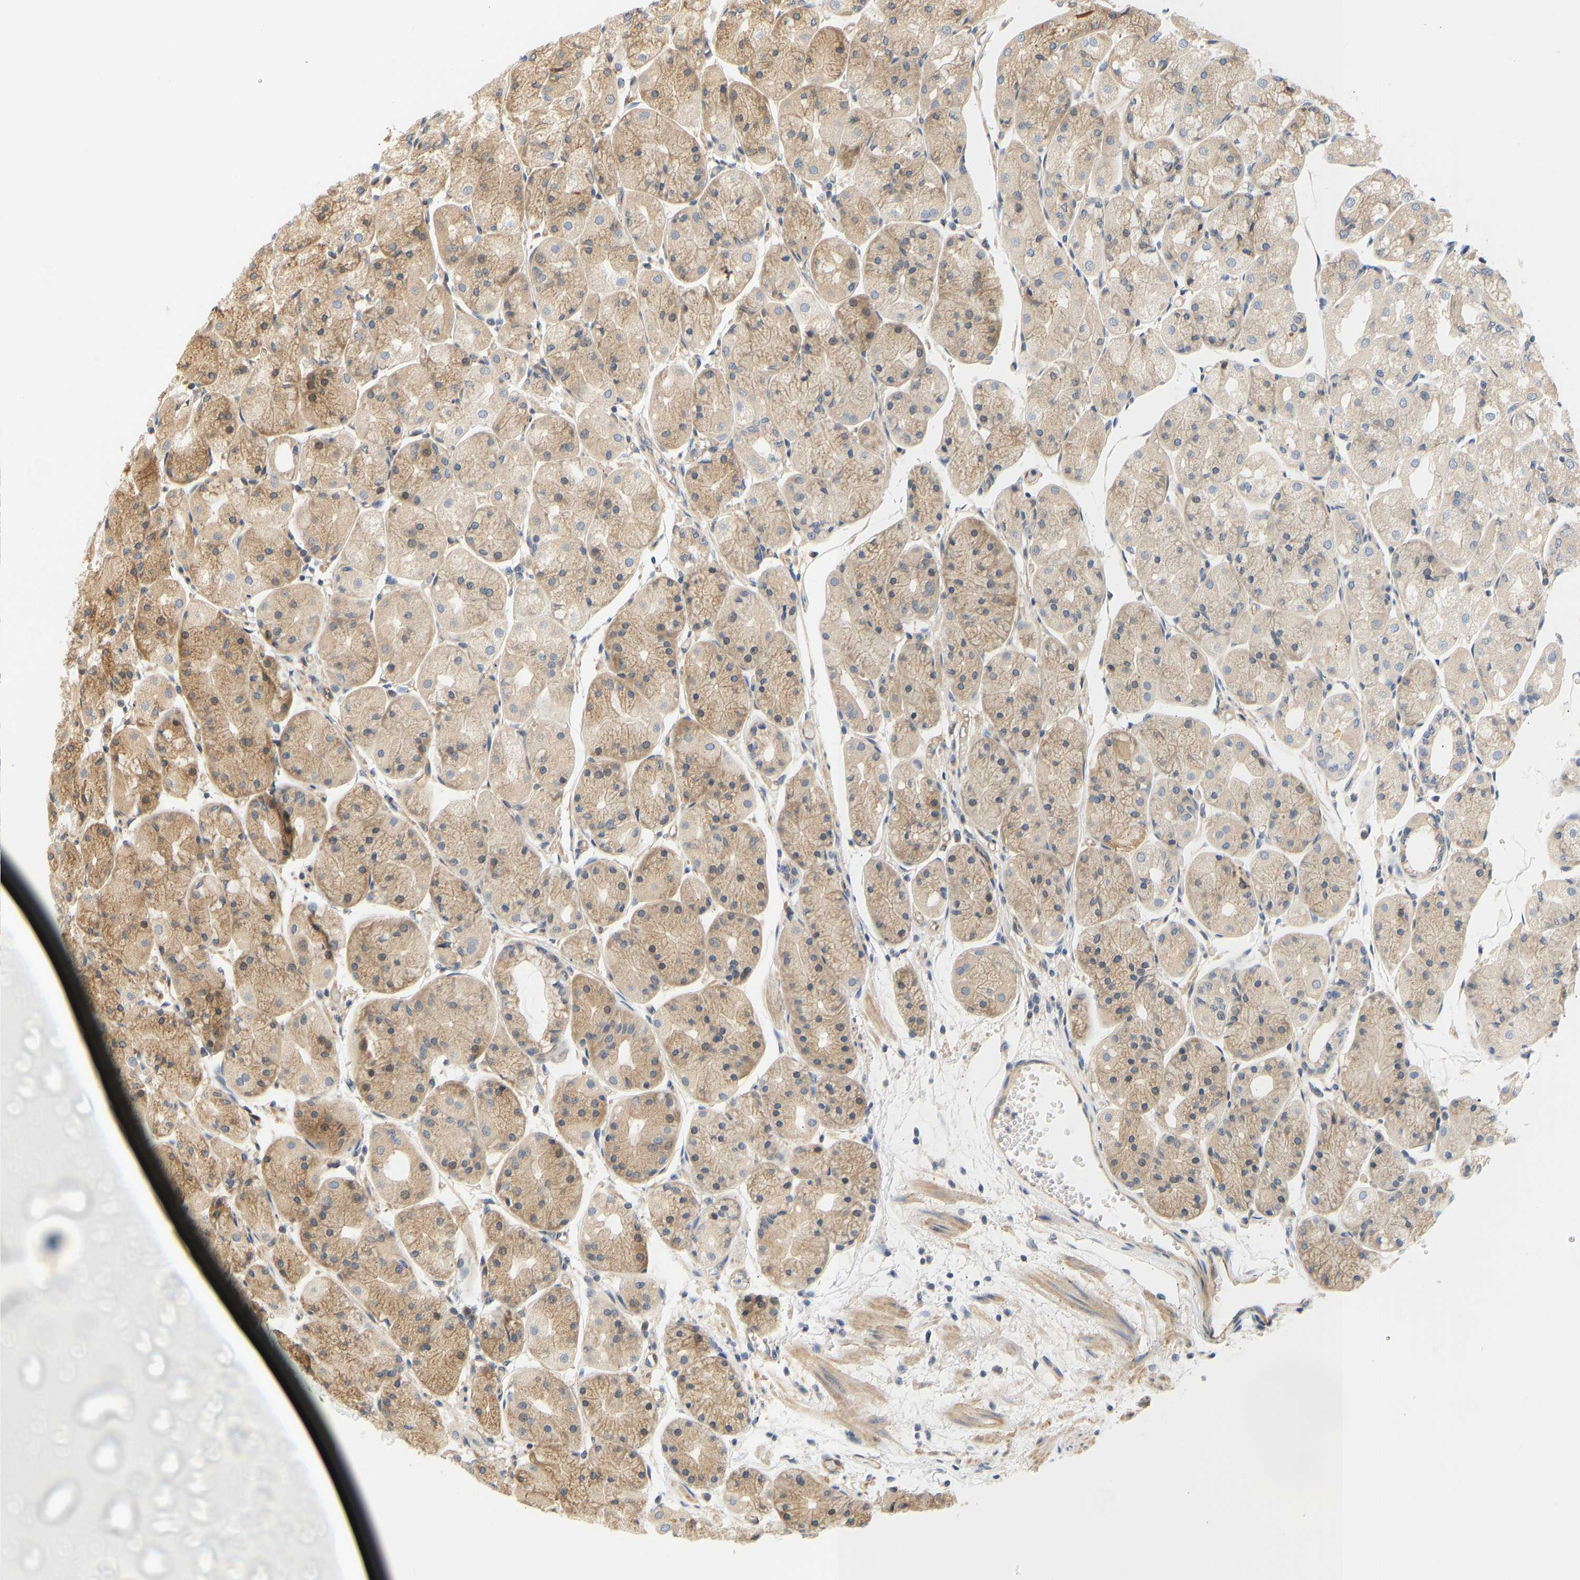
{"staining": {"intensity": "moderate", "quantity": "25%-75%", "location": "cytoplasmic/membranous"}, "tissue": "stomach", "cell_type": "Glandular cells", "image_type": "normal", "snomed": [{"axis": "morphology", "description": "Normal tissue, NOS"}, {"axis": "topography", "description": "Stomach, upper"}], "caption": "Immunohistochemistry (DAB) staining of normal stomach demonstrates moderate cytoplasmic/membranous protein staining in approximately 25%-75% of glandular cells.", "gene": "CEP57", "patient": {"sex": "male", "age": 72}}